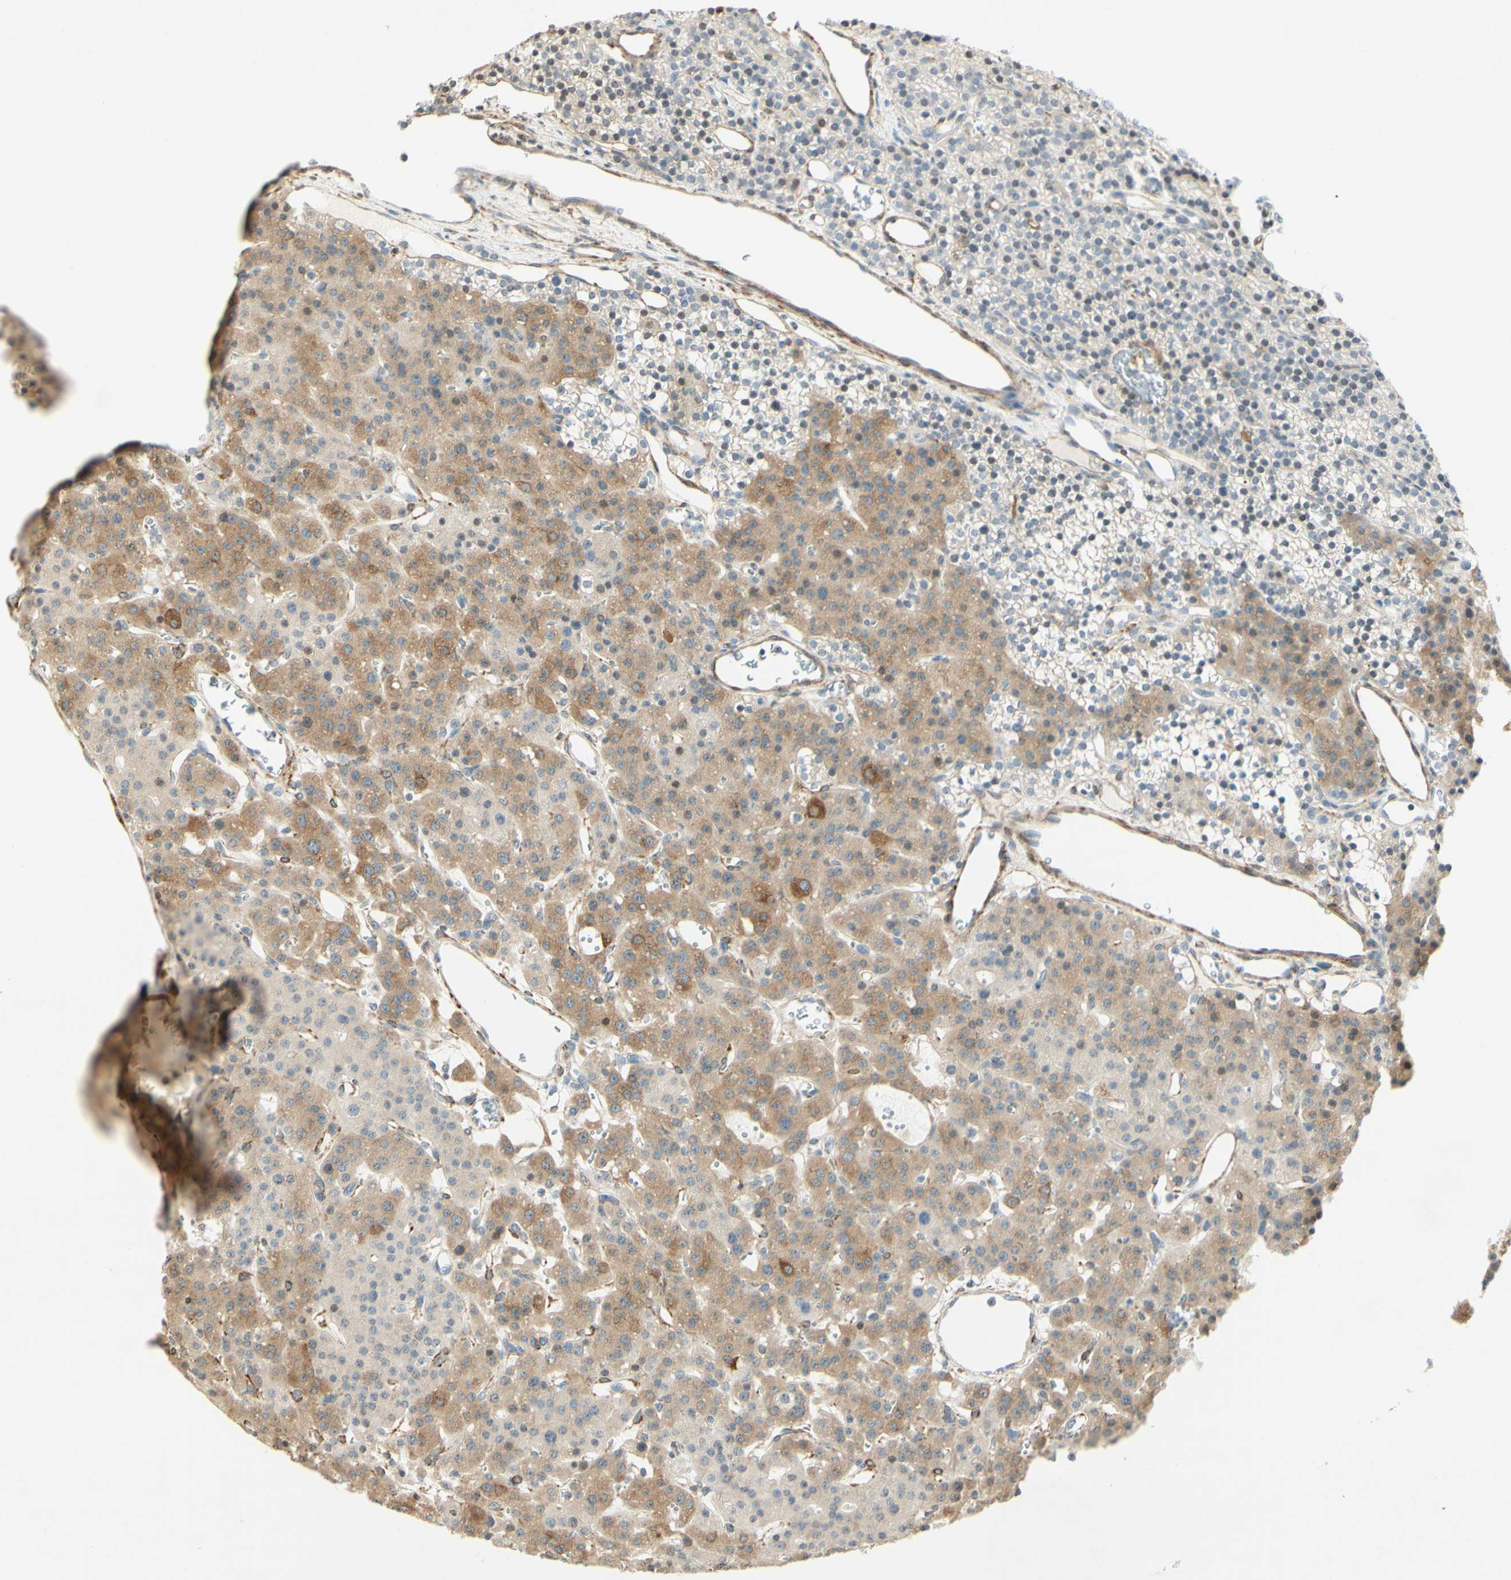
{"staining": {"intensity": "moderate", "quantity": "<25%", "location": "cytoplasmic/membranous"}, "tissue": "parathyroid gland", "cell_type": "Glandular cells", "image_type": "normal", "snomed": [{"axis": "morphology", "description": "Normal tissue, NOS"}, {"axis": "morphology", "description": "Adenoma, NOS"}, {"axis": "topography", "description": "Parathyroid gland"}], "caption": "Protein positivity by IHC exhibits moderate cytoplasmic/membranous staining in approximately <25% of glandular cells in benign parathyroid gland. The protein is shown in brown color, while the nuclei are stained blue.", "gene": "MAP1B", "patient": {"sex": "female", "age": 81}}